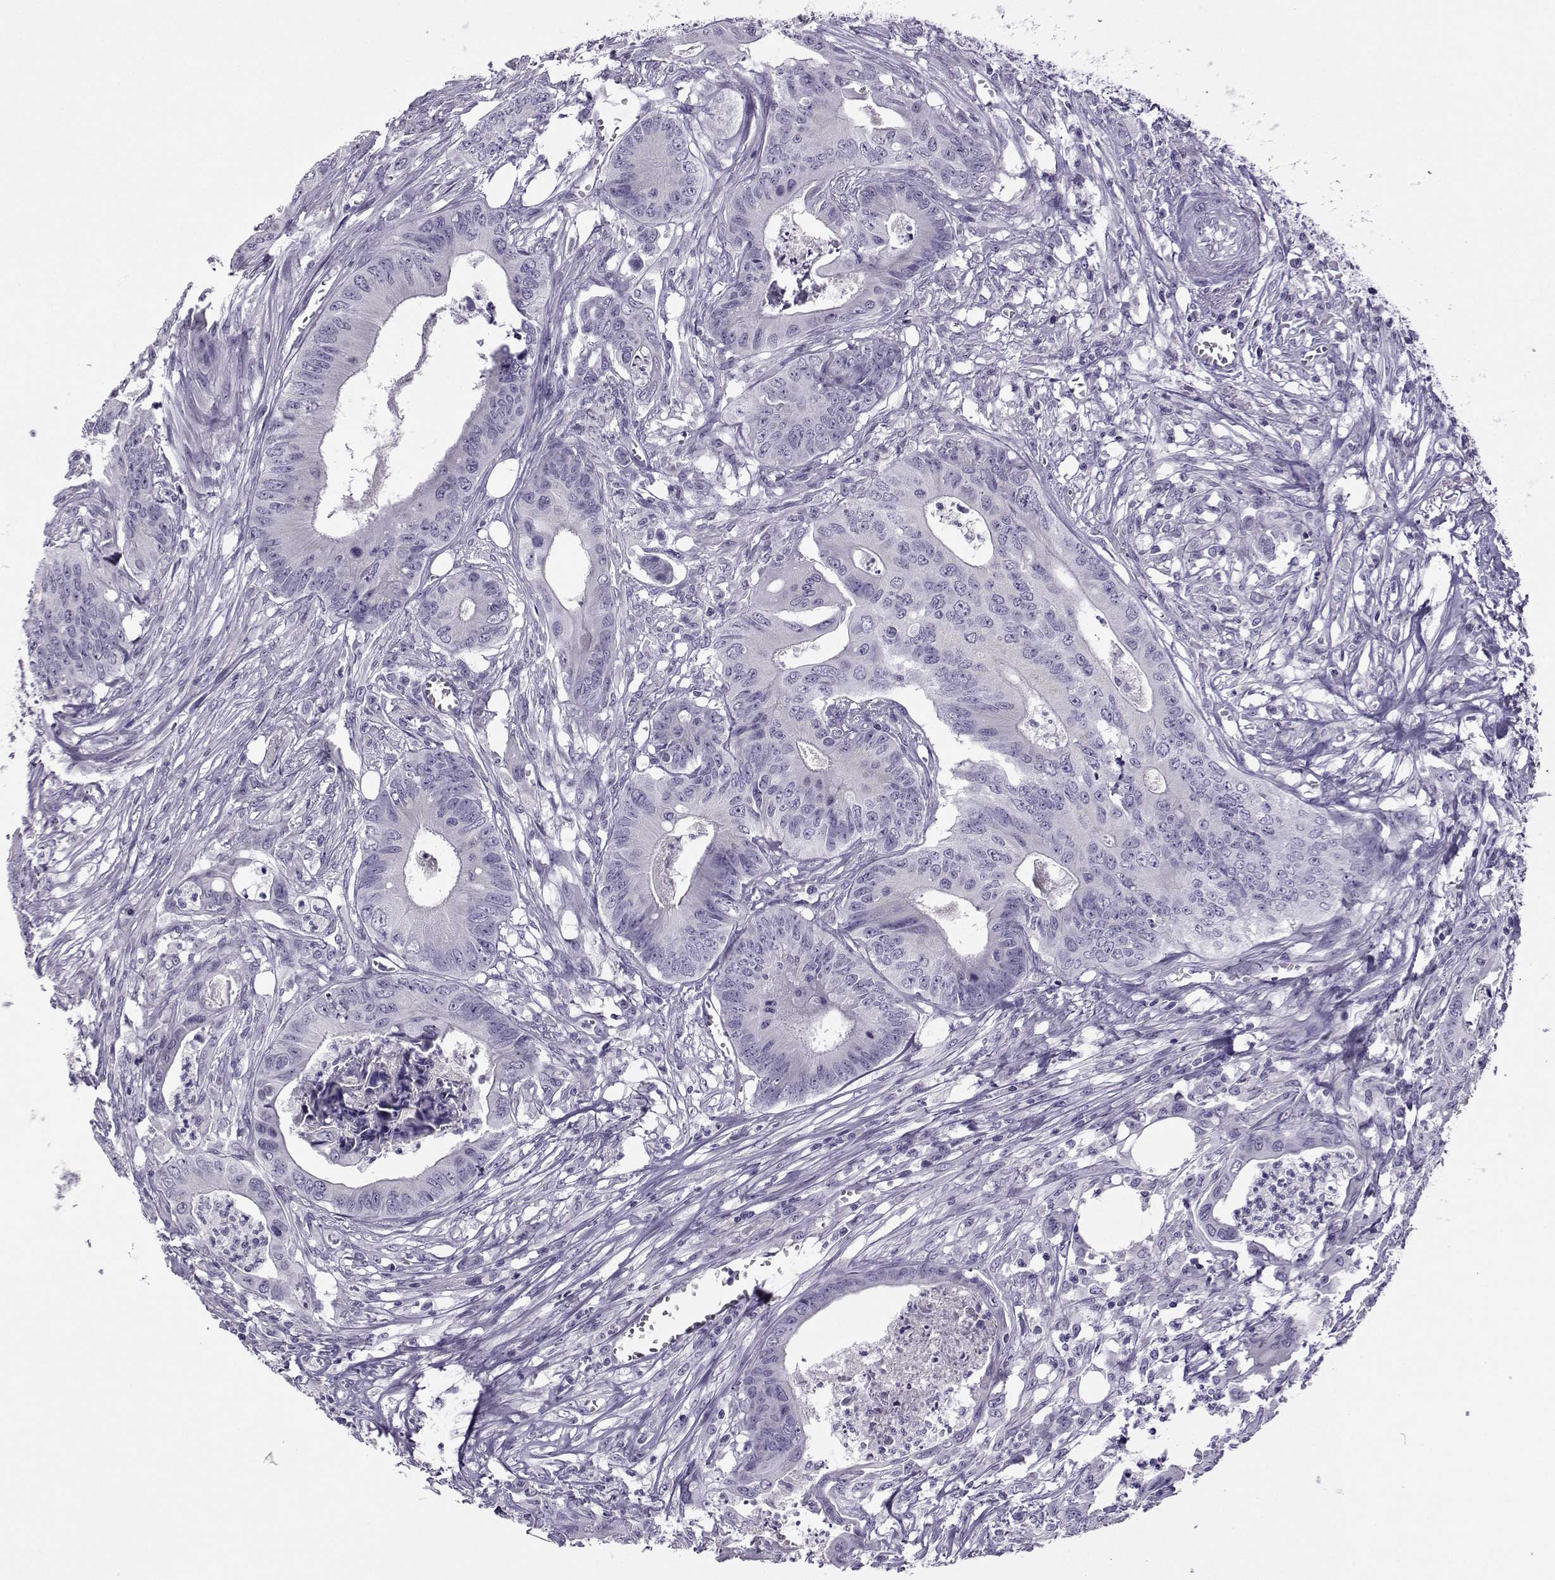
{"staining": {"intensity": "negative", "quantity": "none", "location": "none"}, "tissue": "colorectal cancer", "cell_type": "Tumor cells", "image_type": "cancer", "snomed": [{"axis": "morphology", "description": "Adenocarcinoma, NOS"}, {"axis": "topography", "description": "Colon"}], "caption": "Immunohistochemistry (IHC) of human colorectal cancer (adenocarcinoma) demonstrates no expression in tumor cells. Brightfield microscopy of immunohistochemistry (IHC) stained with DAB (brown) and hematoxylin (blue), captured at high magnification.", "gene": "ARMC2", "patient": {"sex": "male", "age": 84}}